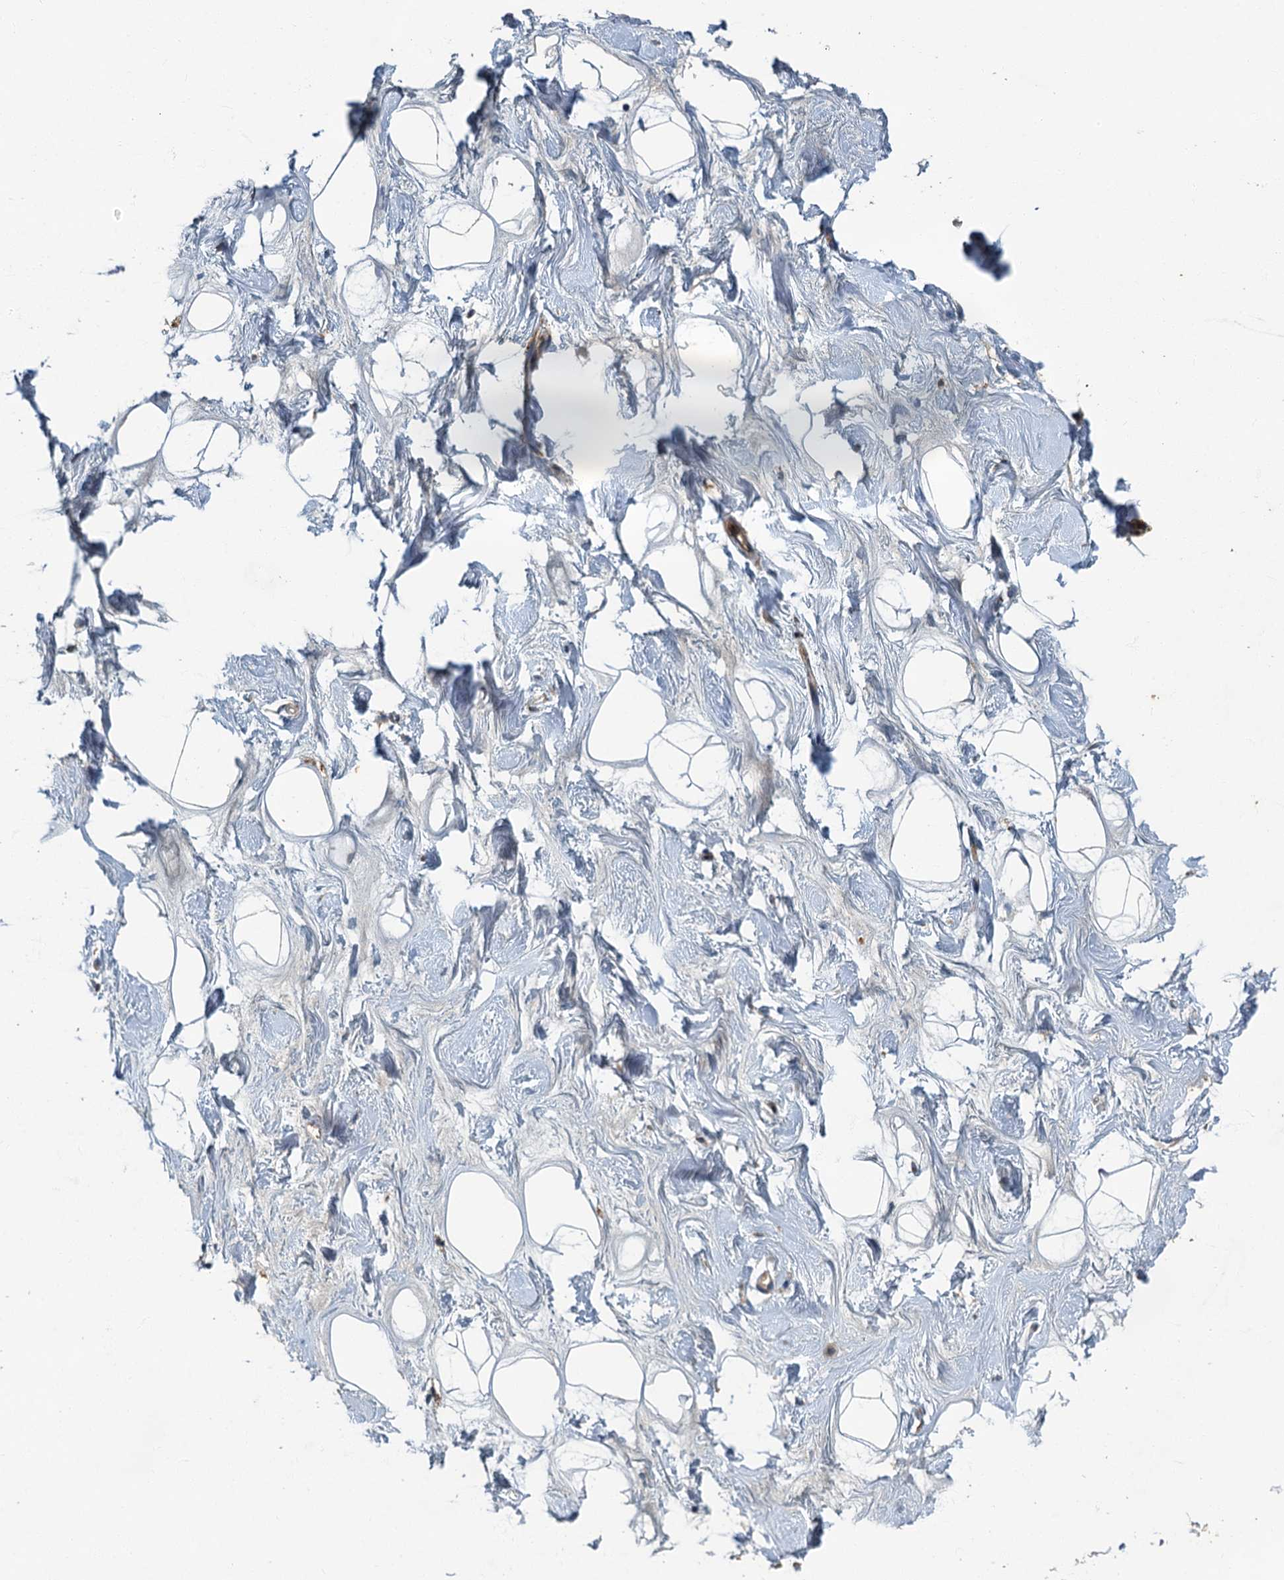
{"staining": {"intensity": "negative", "quantity": "none", "location": "none"}, "tissue": "breast", "cell_type": "Adipocytes", "image_type": "normal", "snomed": [{"axis": "morphology", "description": "Normal tissue, NOS"}, {"axis": "morphology", "description": "Adenoma, NOS"}, {"axis": "topography", "description": "Breast"}], "caption": "IHC of benign human breast reveals no staining in adipocytes.", "gene": "SPDYC", "patient": {"sex": "female", "age": 23}}